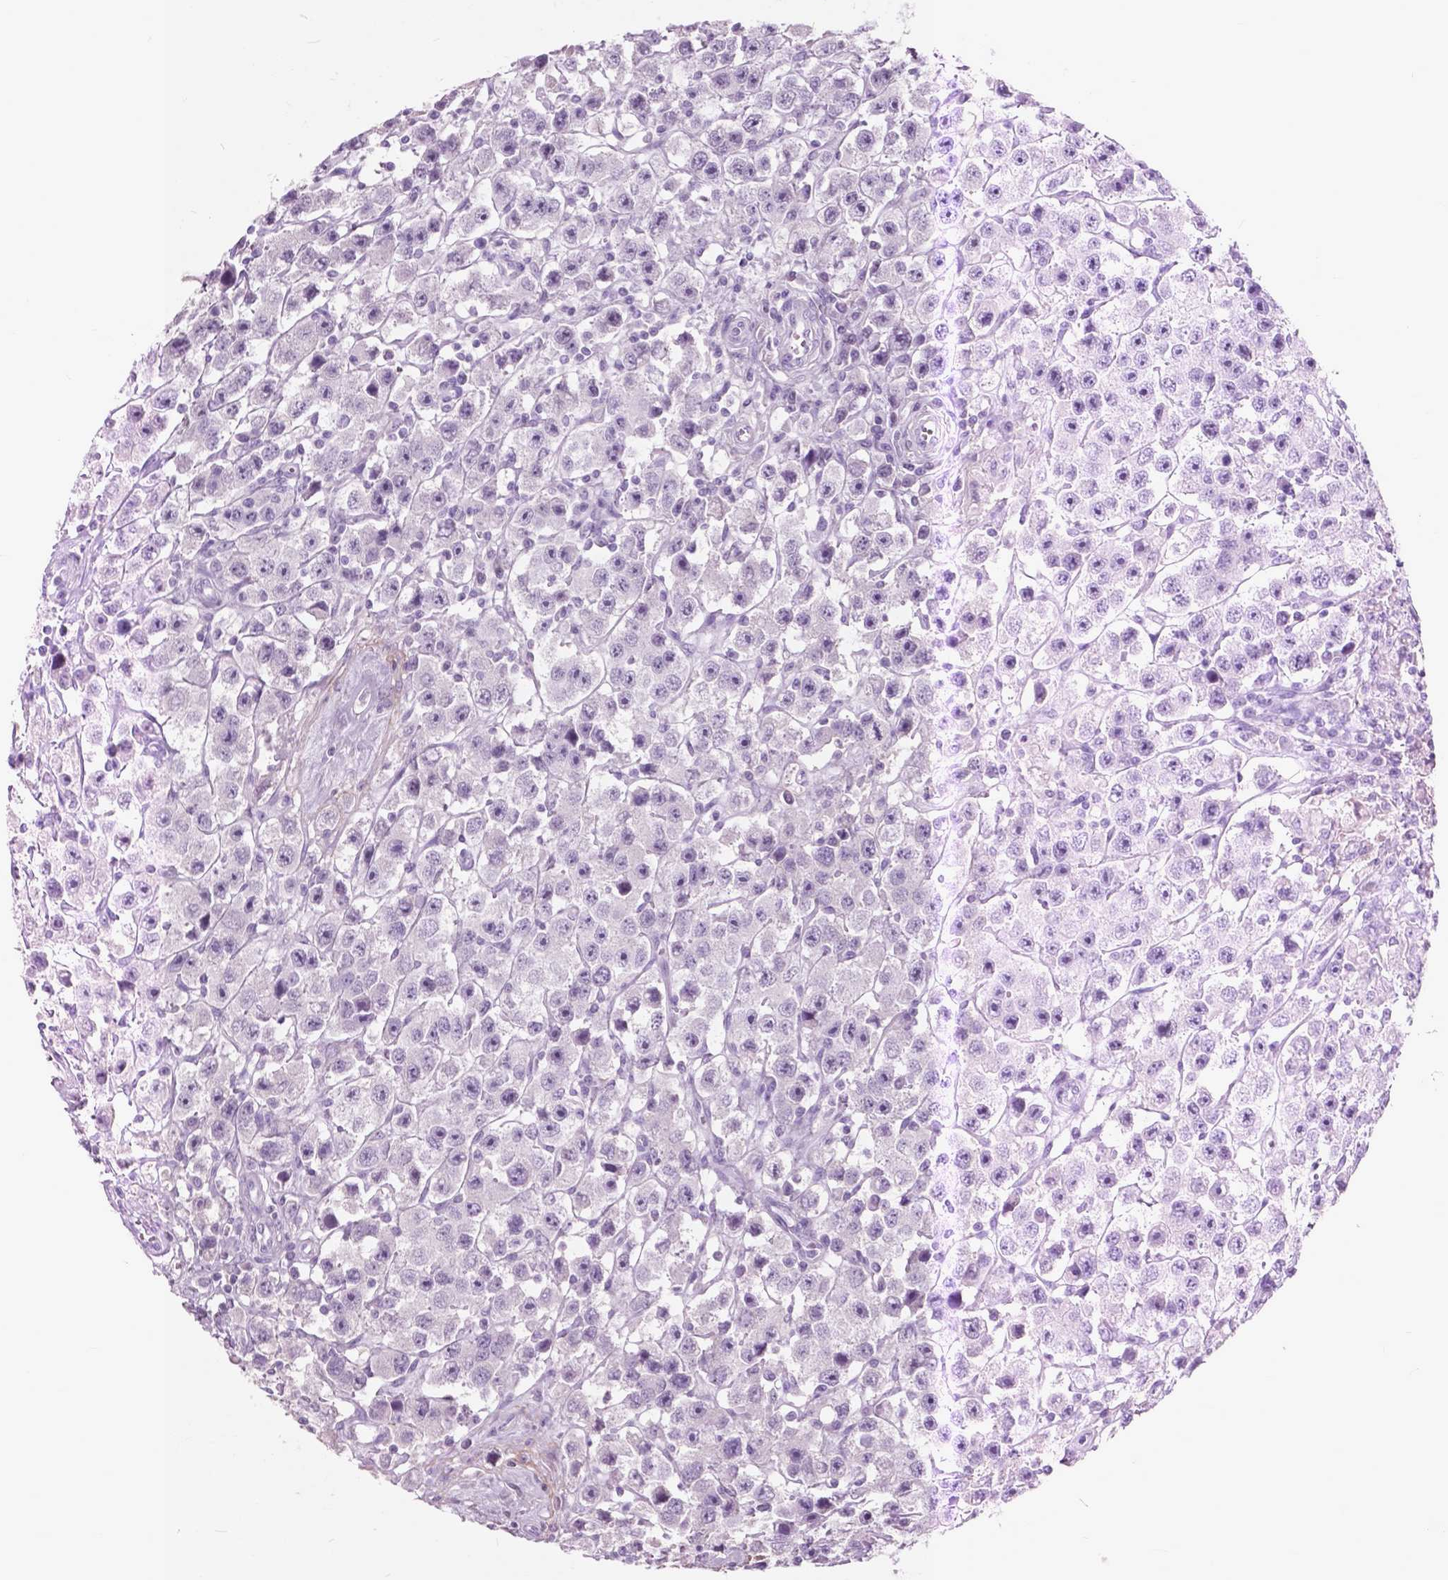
{"staining": {"intensity": "negative", "quantity": "none", "location": "none"}, "tissue": "testis cancer", "cell_type": "Tumor cells", "image_type": "cancer", "snomed": [{"axis": "morphology", "description": "Seminoma, NOS"}, {"axis": "topography", "description": "Testis"}], "caption": "An IHC image of seminoma (testis) is shown. There is no staining in tumor cells of seminoma (testis).", "gene": "GDF9", "patient": {"sex": "male", "age": 45}}